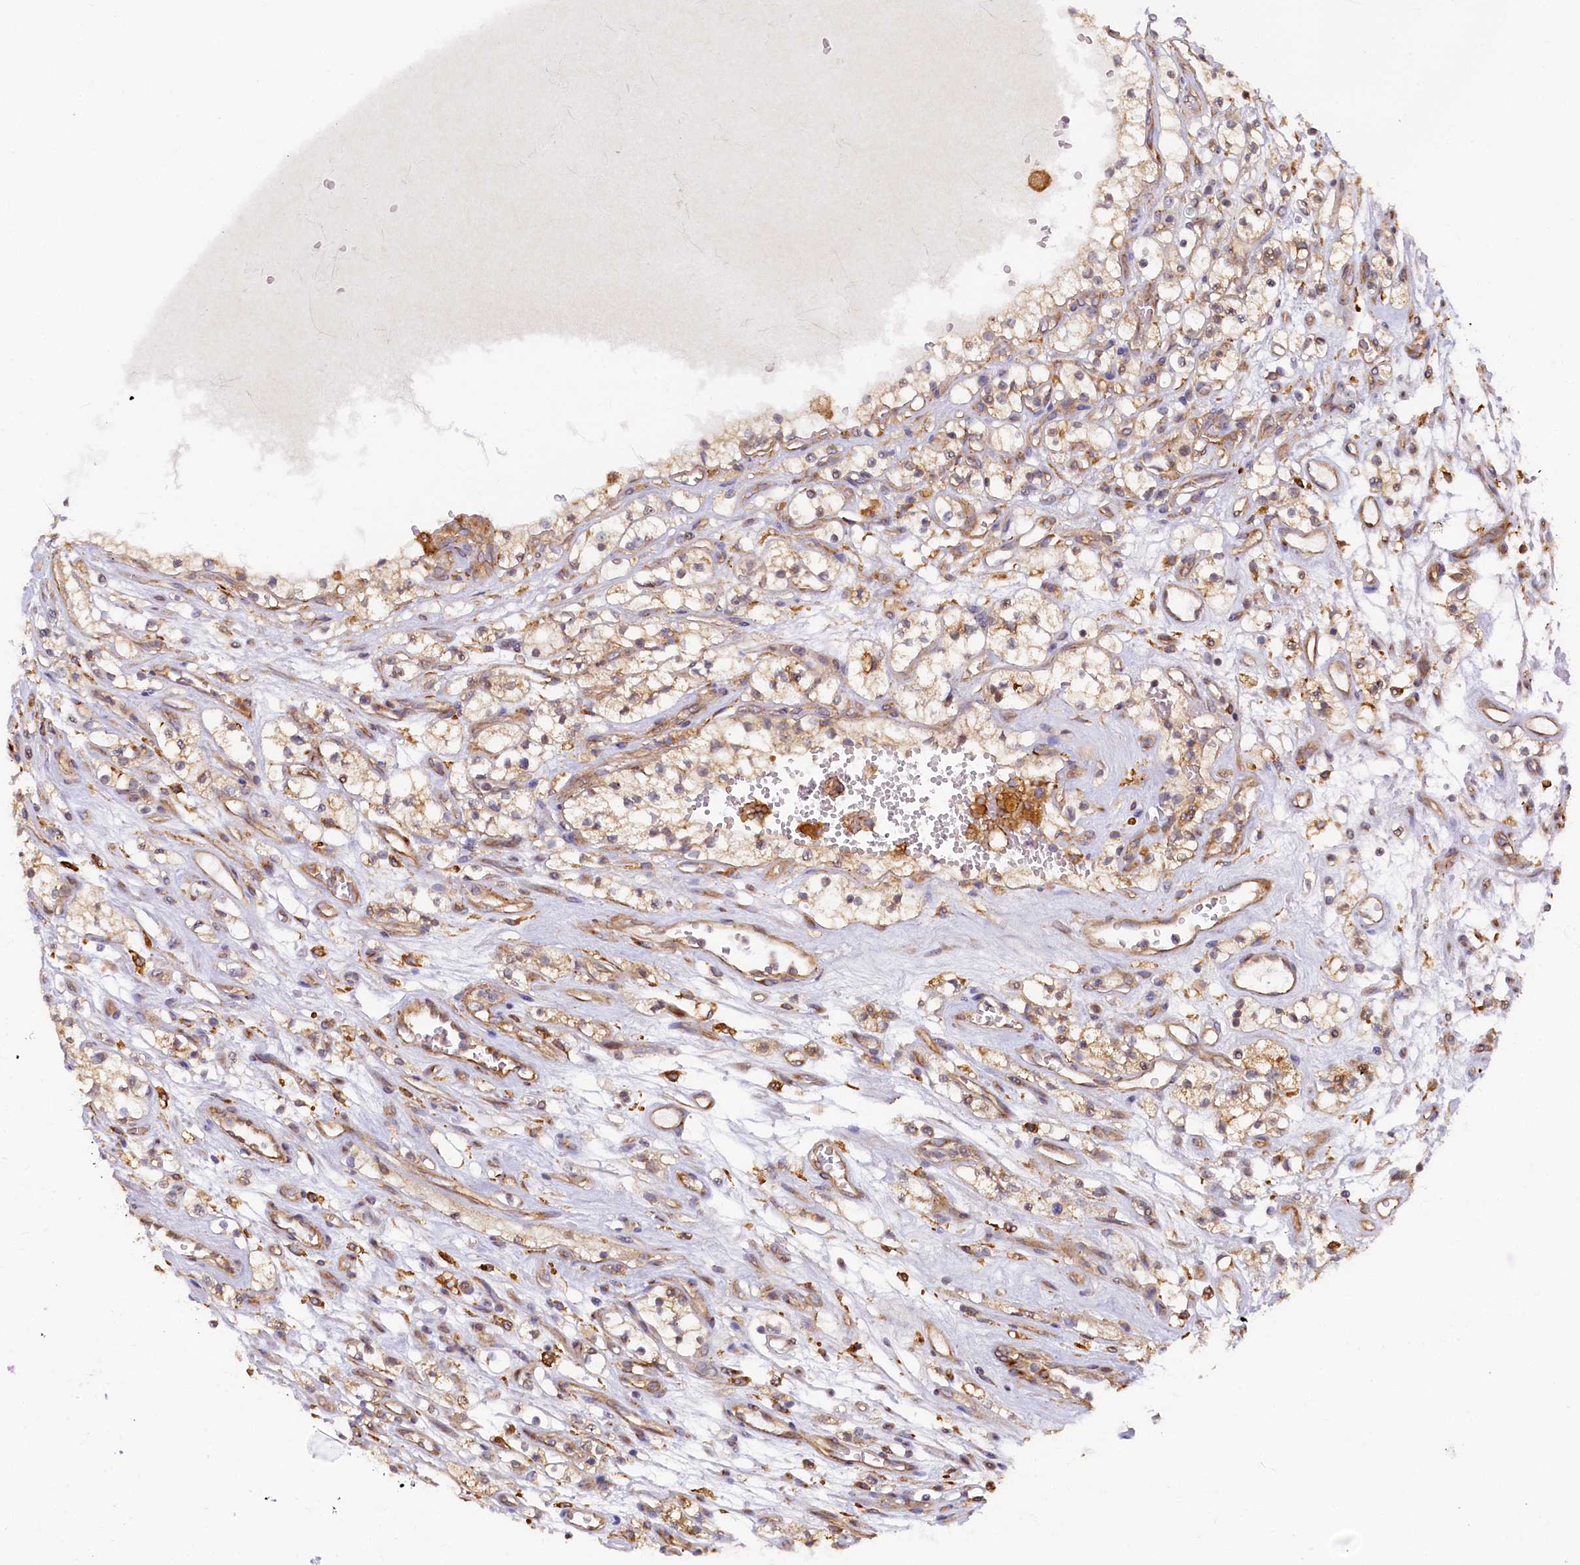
{"staining": {"intensity": "weak", "quantity": "25%-75%", "location": "cytoplasmic/membranous"}, "tissue": "renal cancer", "cell_type": "Tumor cells", "image_type": "cancer", "snomed": [{"axis": "morphology", "description": "Adenocarcinoma, NOS"}, {"axis": "topography", "description": "Kidney"}], "caption": "Immunohistochemical staining of human adenocarcinoma (renal) demonstrates weak cytoplasmic/membranous protein expression in approximately 25%-75% of tumor cells.", "gene": "STX12", "patient": {"sex": "female", "age": 69}}